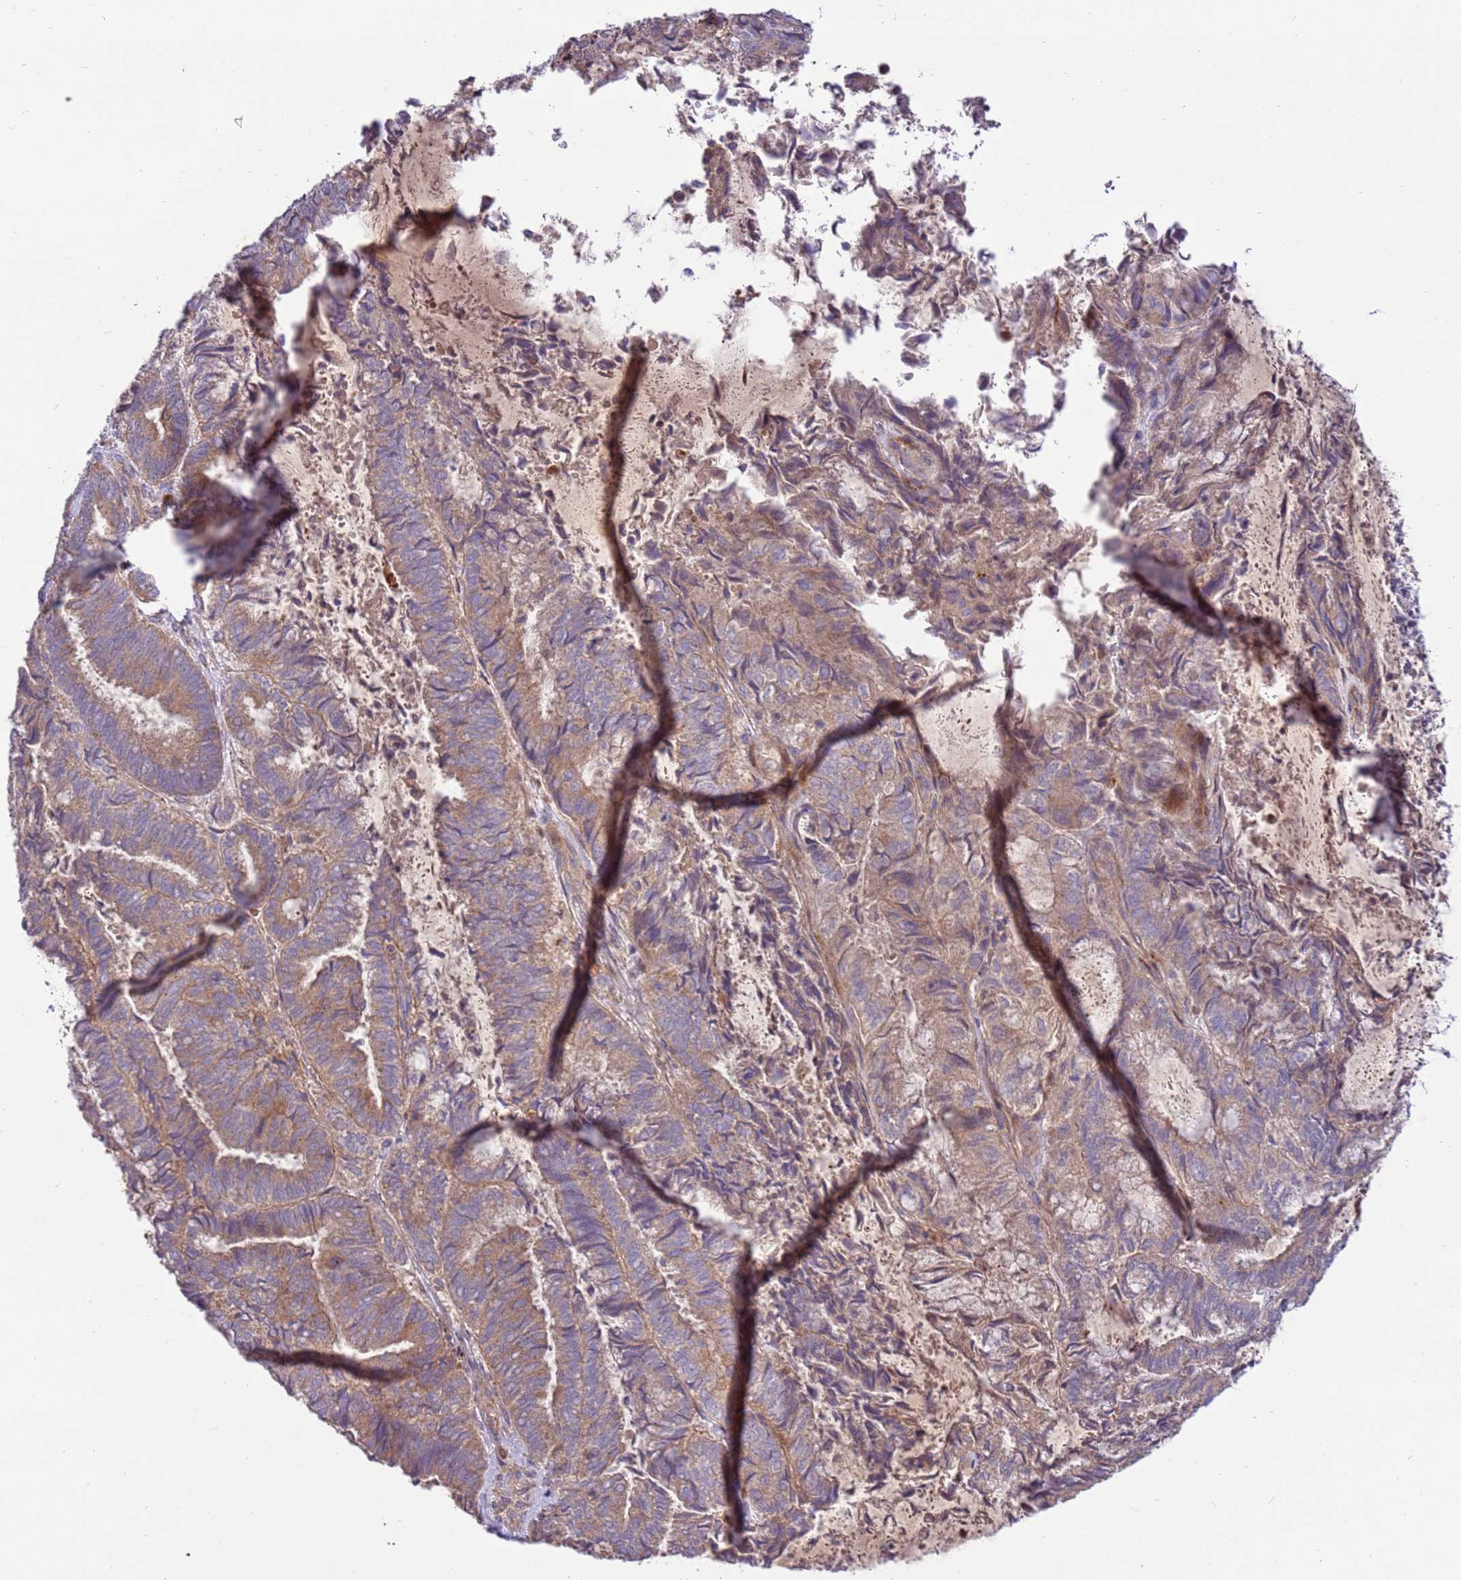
{"staining": {"intensity": "weak", "quantity": "25%-75%", "location": "cytoplasmic/membranous"}, "tissue": "endometrial cancer", "cell_type": "Tumor cells", "image_type": "cancer", "snomed": [{"axis": "morphology", "description": "Adenocarcinoma, NOS"}, {"axis": "topography", "description": "Endometrium"}], "caption": "High-power microscopy captured an IHC photomicrograph of endometrial cancer, revealing weak cytoplasmic/membranous staining in approximately 25%-75% of tumor cells.", "gene": "ZNF624", "patient": {"sex": "female", "age": 80}}